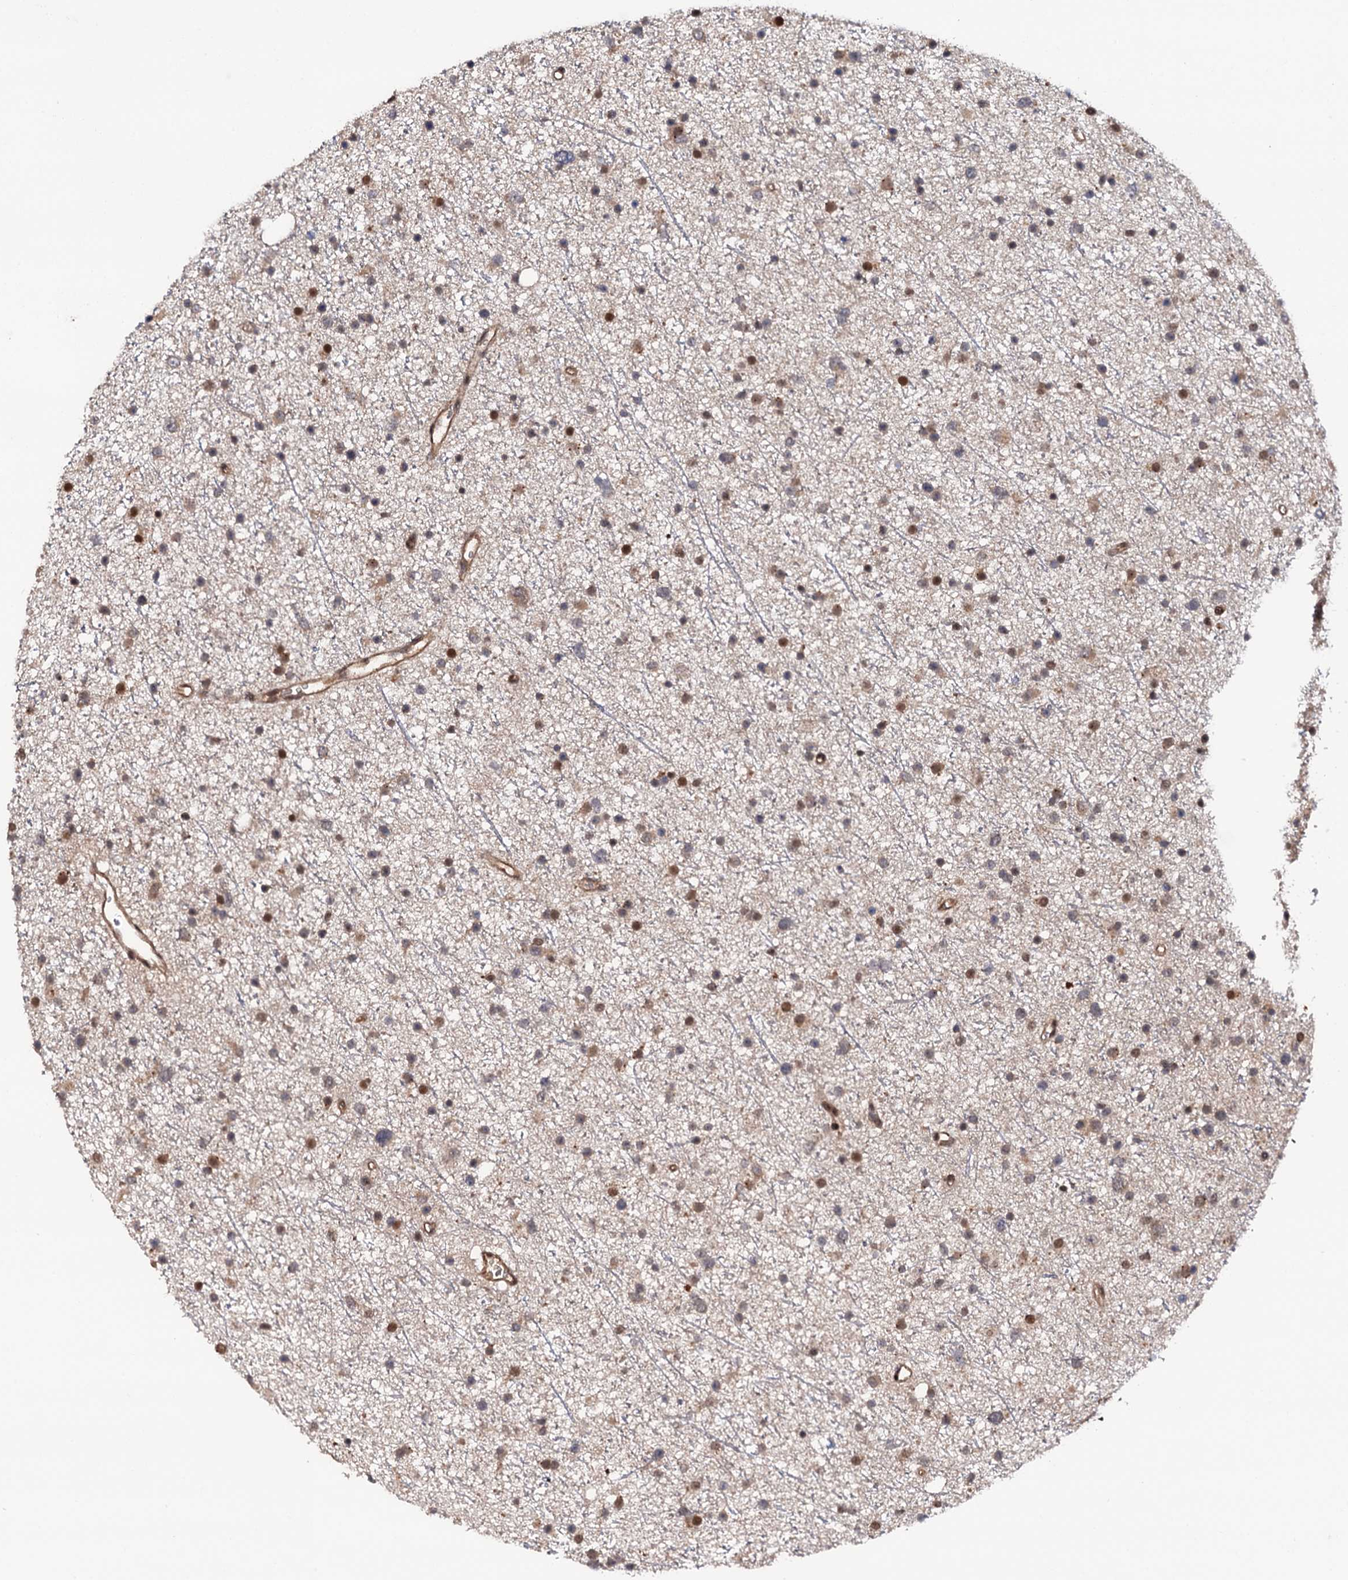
{"staining": {"intensity": "moderate", "quantity": "25%-75%", "location": "nuclear"}, "tissue": "glioma", "cell_type": "Tumor cells", "image_type": "cancer", "snomed": [{"axis": "morphology", "description": "Glioma, malignant, Low grade"}, {"axis": "topography", "description": "Cerebral cortex"}], "caption": "Immunohistochemical staining of human glioma demonstrates medium levels of moderate nuclear staining in approximately 25%-75% of tumor cells.", "gene": "CDC23", "patient": {"sex": "female", "age": 39}}